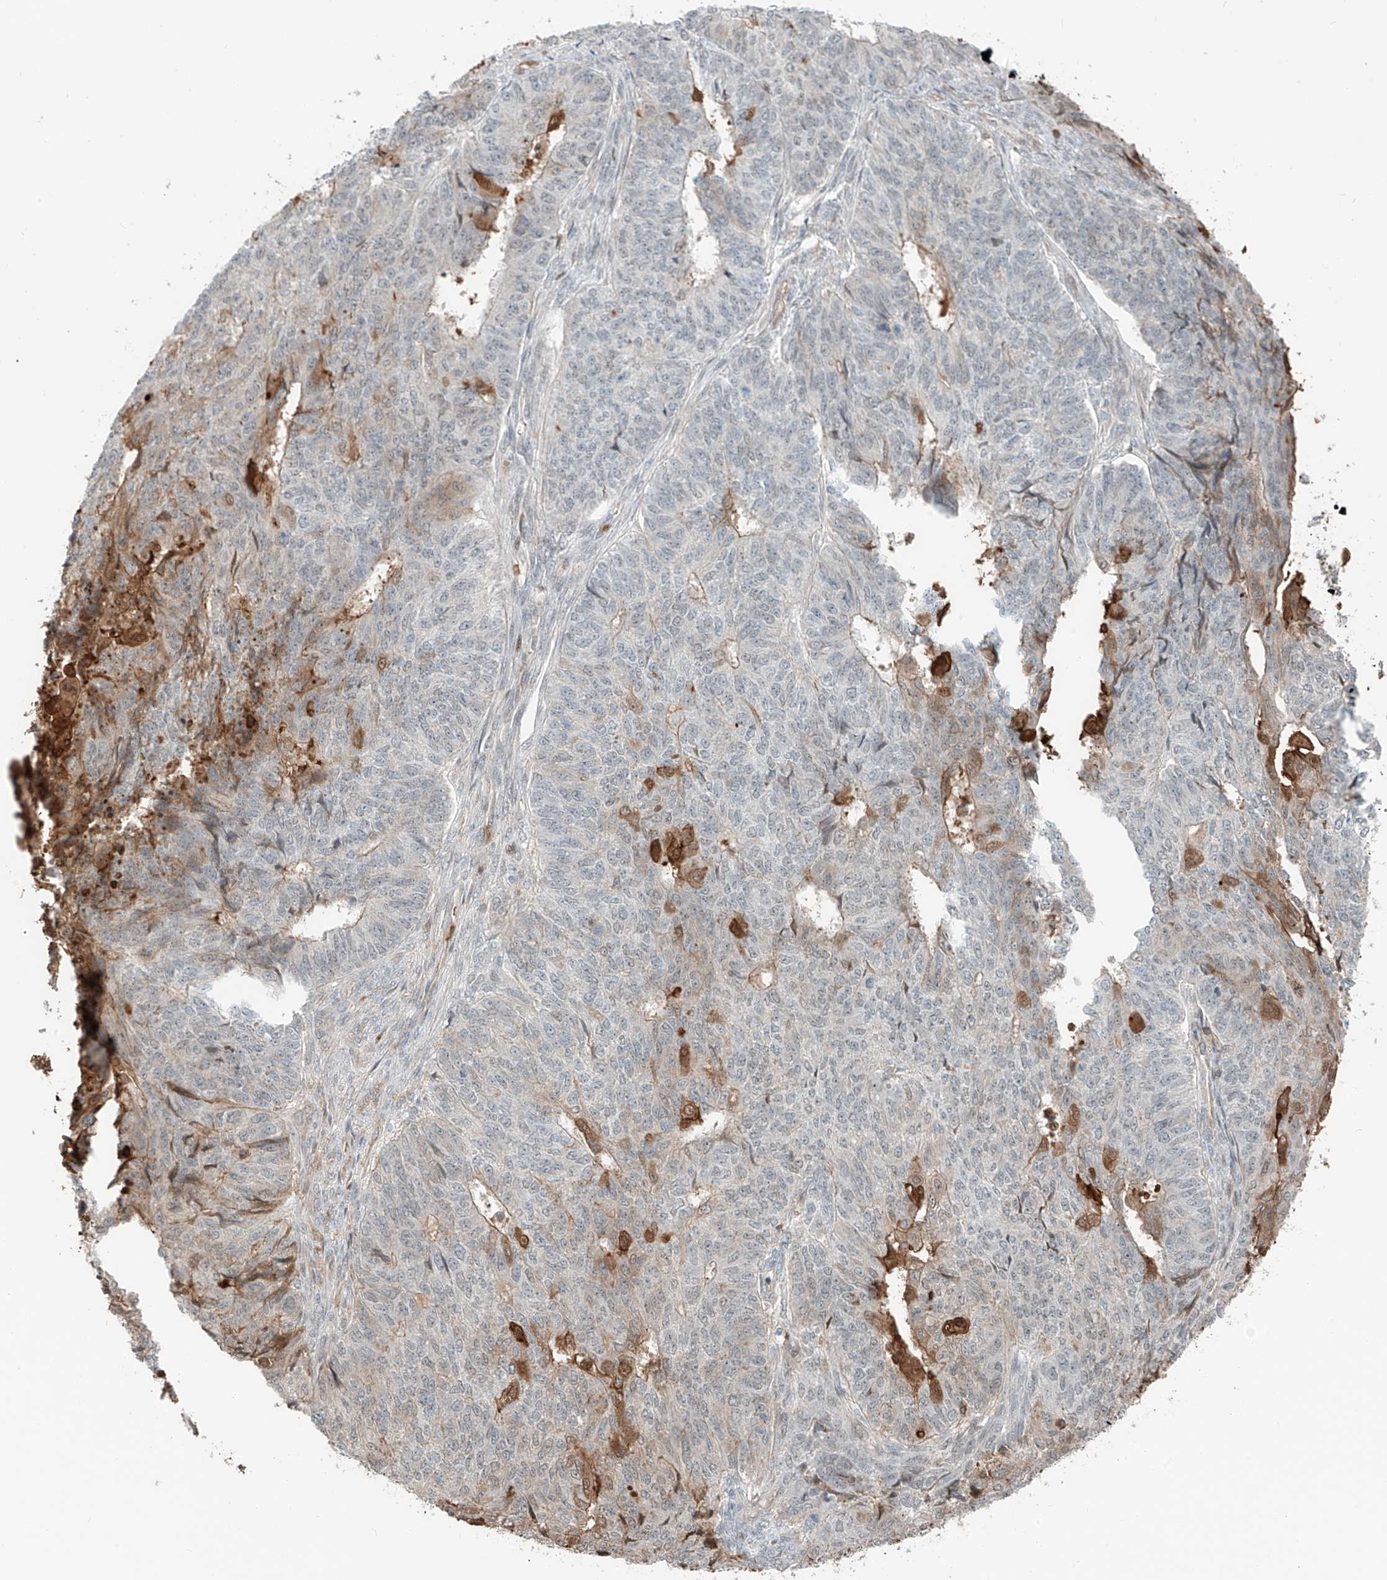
{"staining": {"intensity": "moderate", "quantity": "<25%", "location": "cytoplasmic/membranous"}, "tissue": "endometrial cancer", "cell_type": "Tumor cells", "image_type": "cancer", "snomed": [{"axis": "morphology", "description": "Adenocarcinoma, NOS"}, {"axis": "topography", "description": "Endometrium"}], "caption": "There is low levels of moderate cytoplasmic/membranous staining in tumor cells of endometrial cancer (adenocarcinoma), as demonstrated by immunohistochemical staining (brown color).", "gene": "CEP162", "patient": {"sex": "female", "age": 32}}